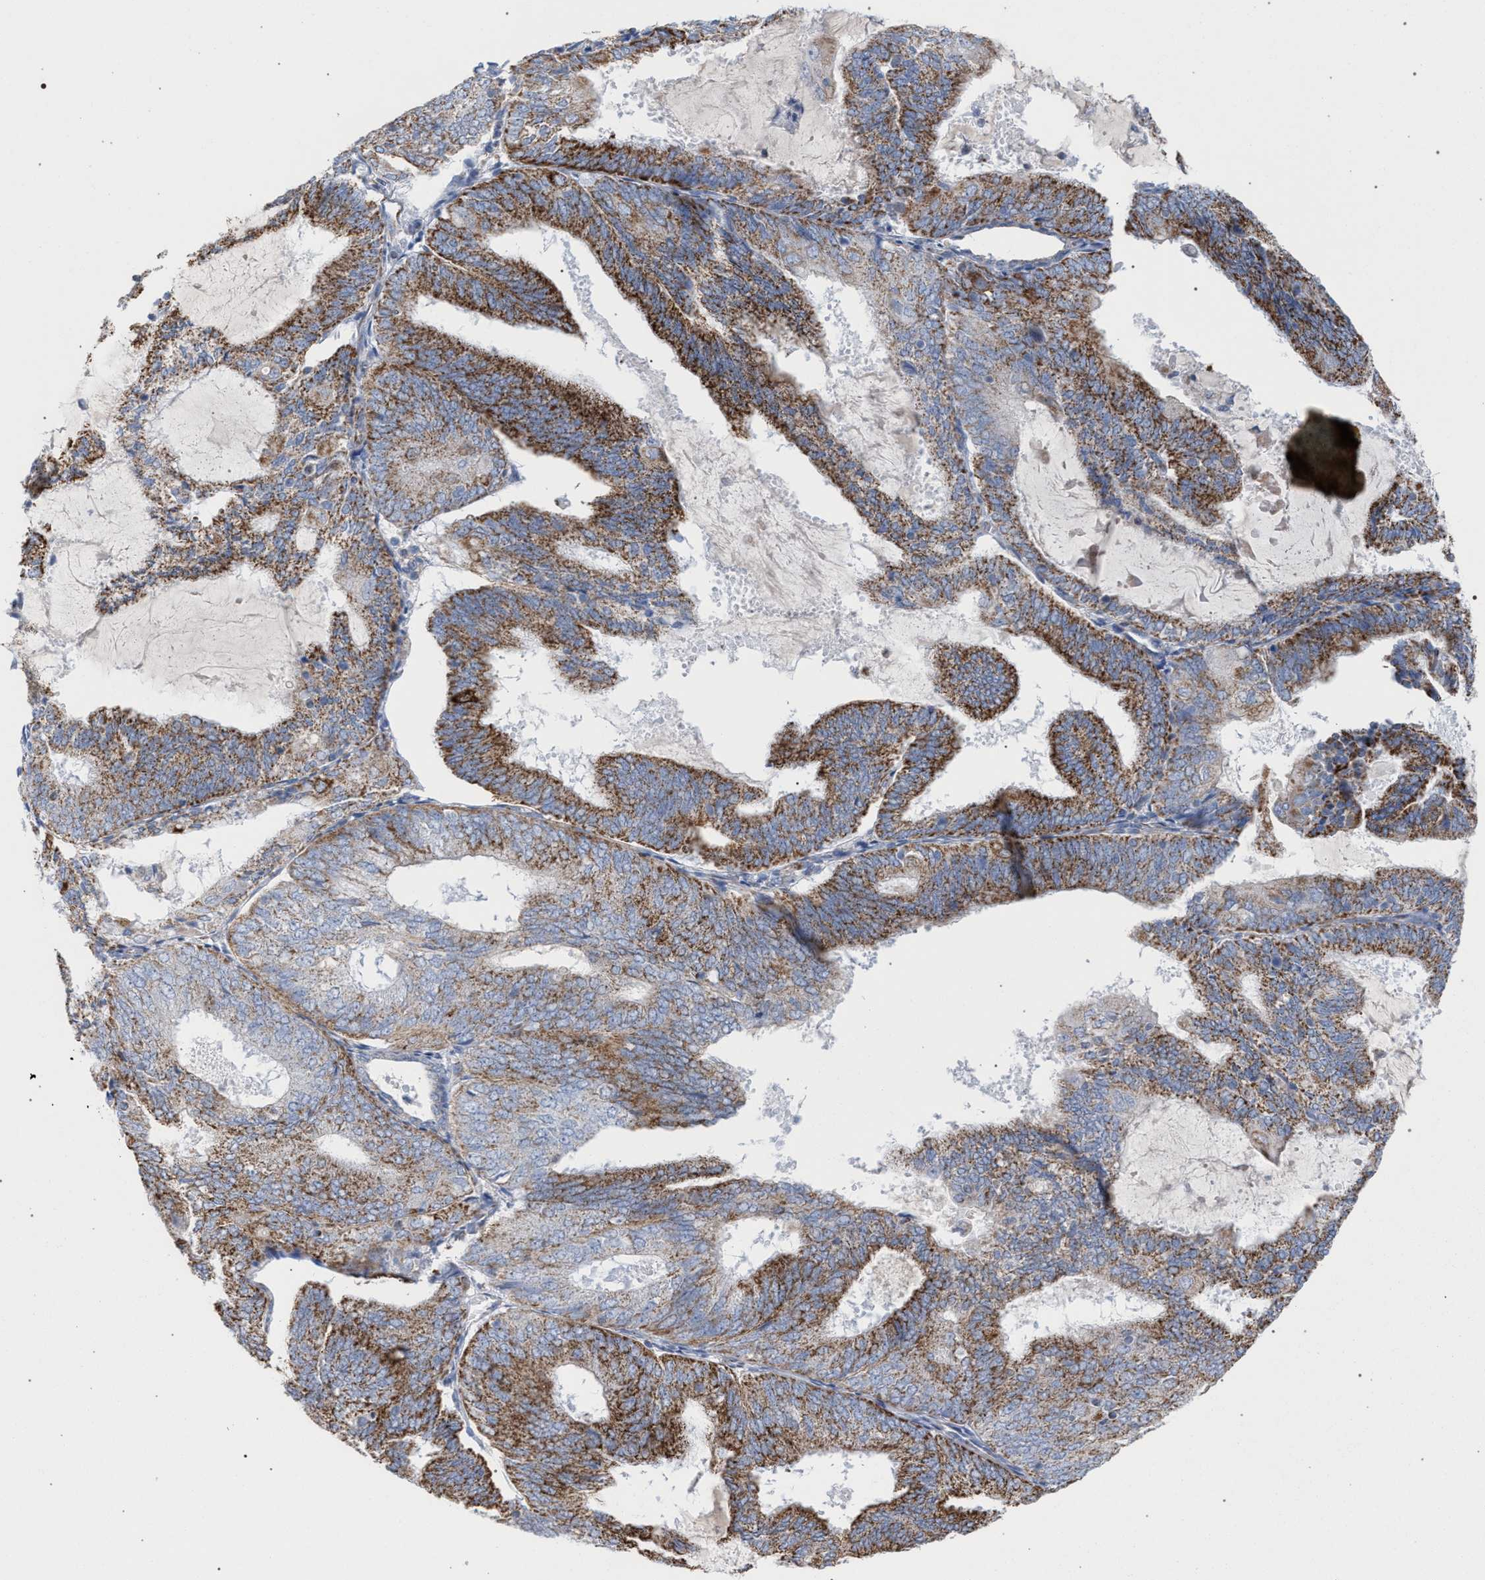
{"staining": {"intensity": "strong", "quantity": ">75%", "location": "cytoplasmic/membranous"}, "tissue": "endometrial cancer", "cell_type": "Tumor cells", "image_type": "cancer", "snomed": [{"axis": "morphology", "description": "Adenocarcinoma, NOS"}, {"axis": "topography", "description": "Endometrium"}], "caption": "Immunohistochemistry micrograph of neoplastic tissue: human endometrial cancer (adenocarcinoma) stained using immunohistochemistry exhibits high levels of strong protein expression localized specifically in the cytoplasmic/membranous of tumor cells, appearing as a cytoplasmic/membranous brown color.", "gene": "ECI2", "patient": {"sex": "female", "age": 81}}